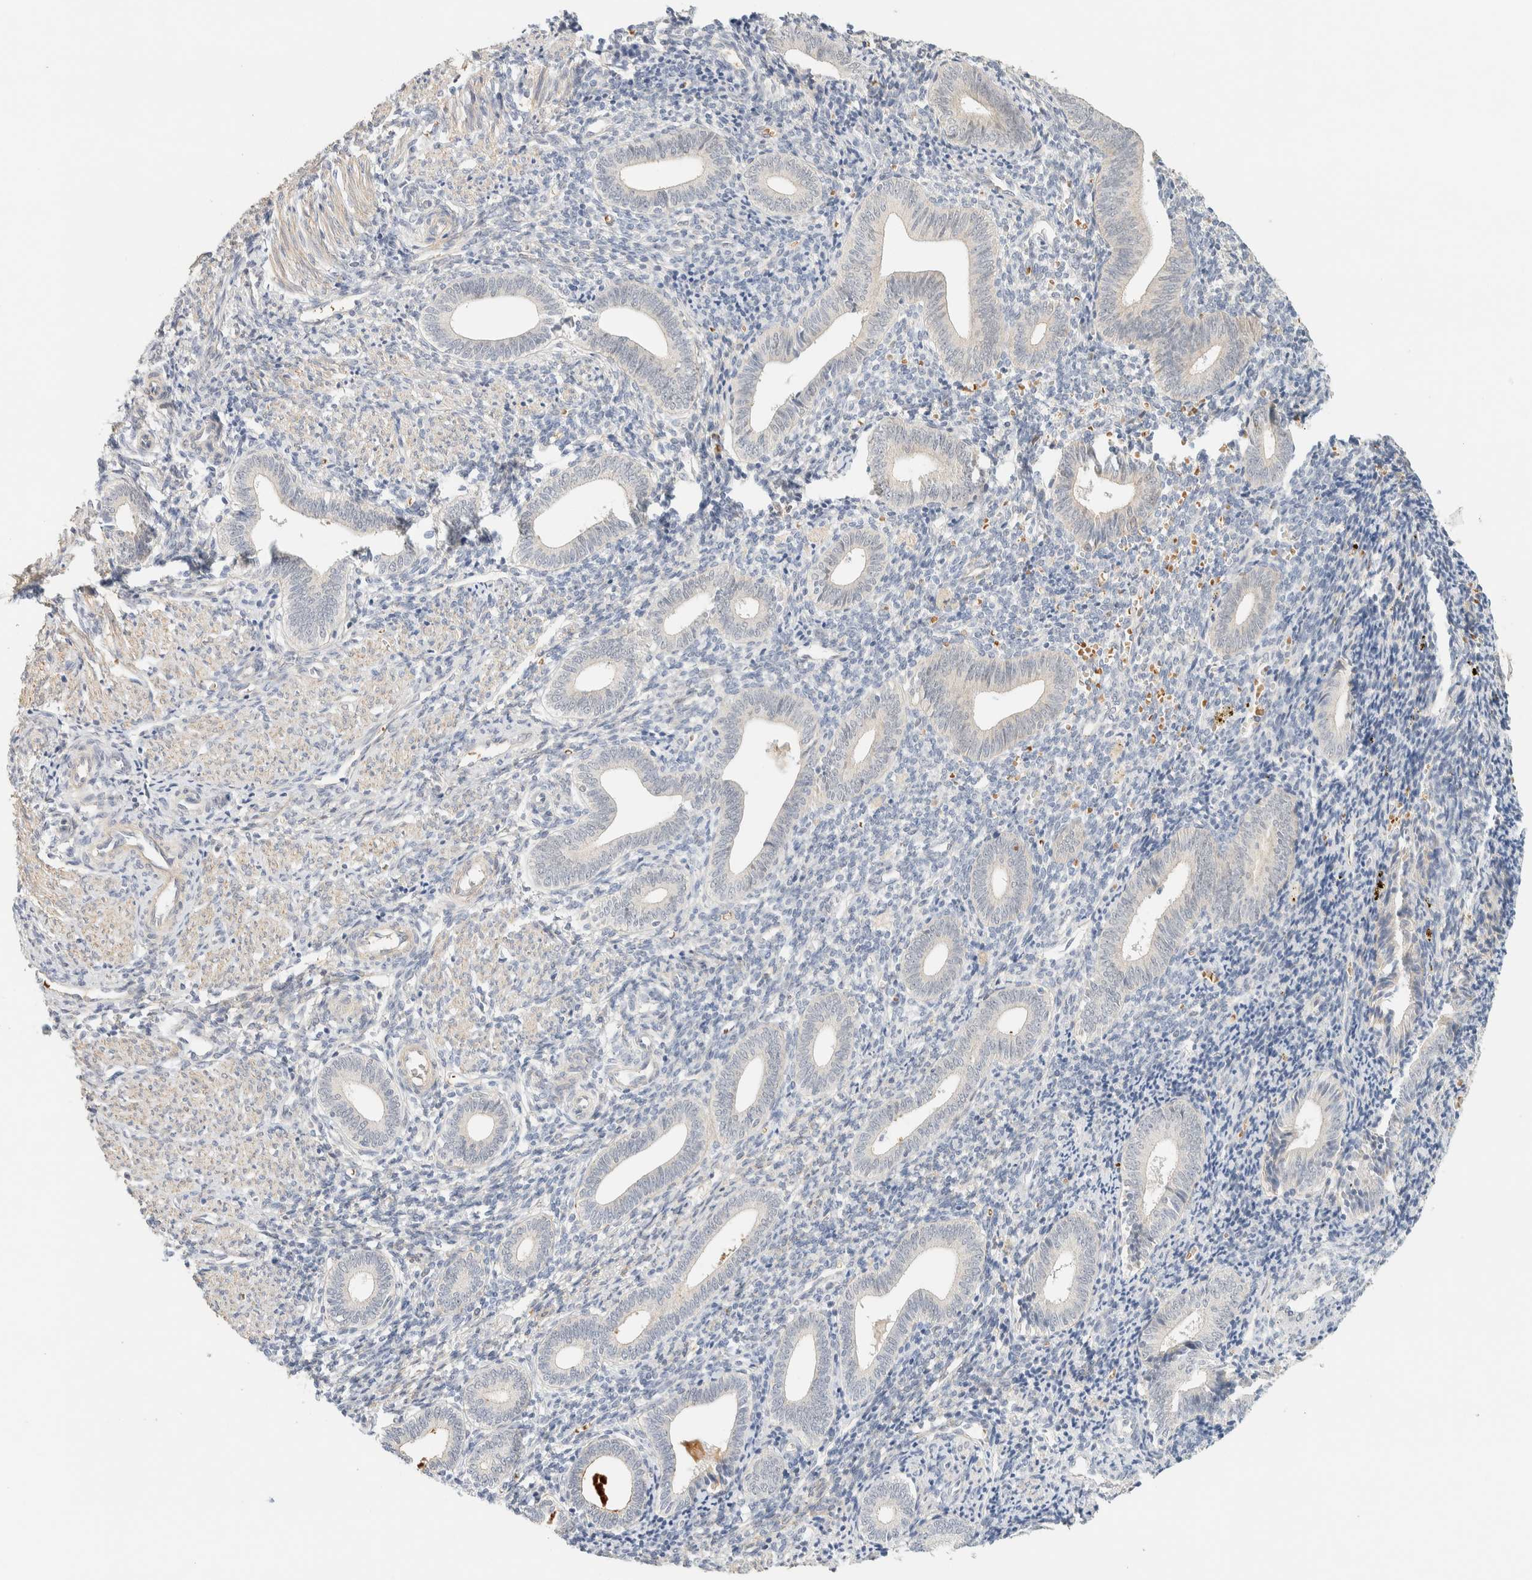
{"staining": {"intensity": "negative", "quantity": "none", "location": "none"}, "tissue": "endometrium", "cell_type": "Cells in endometrial stroma", "image_type": "normal", "snomed": [{"axis": "morphology", "description": "Normal tissue, NOS"}, {"axis": "topography", "description": "Uterus"}, {"axis": "topography", "description": "Endometrium"}], "caption": "Human endometrium stained for a protein using IHC exhibits no staining in cells in endometrial stroma.", "gene": "TNK1", "patient": {"sex": "female", "age": 33}}